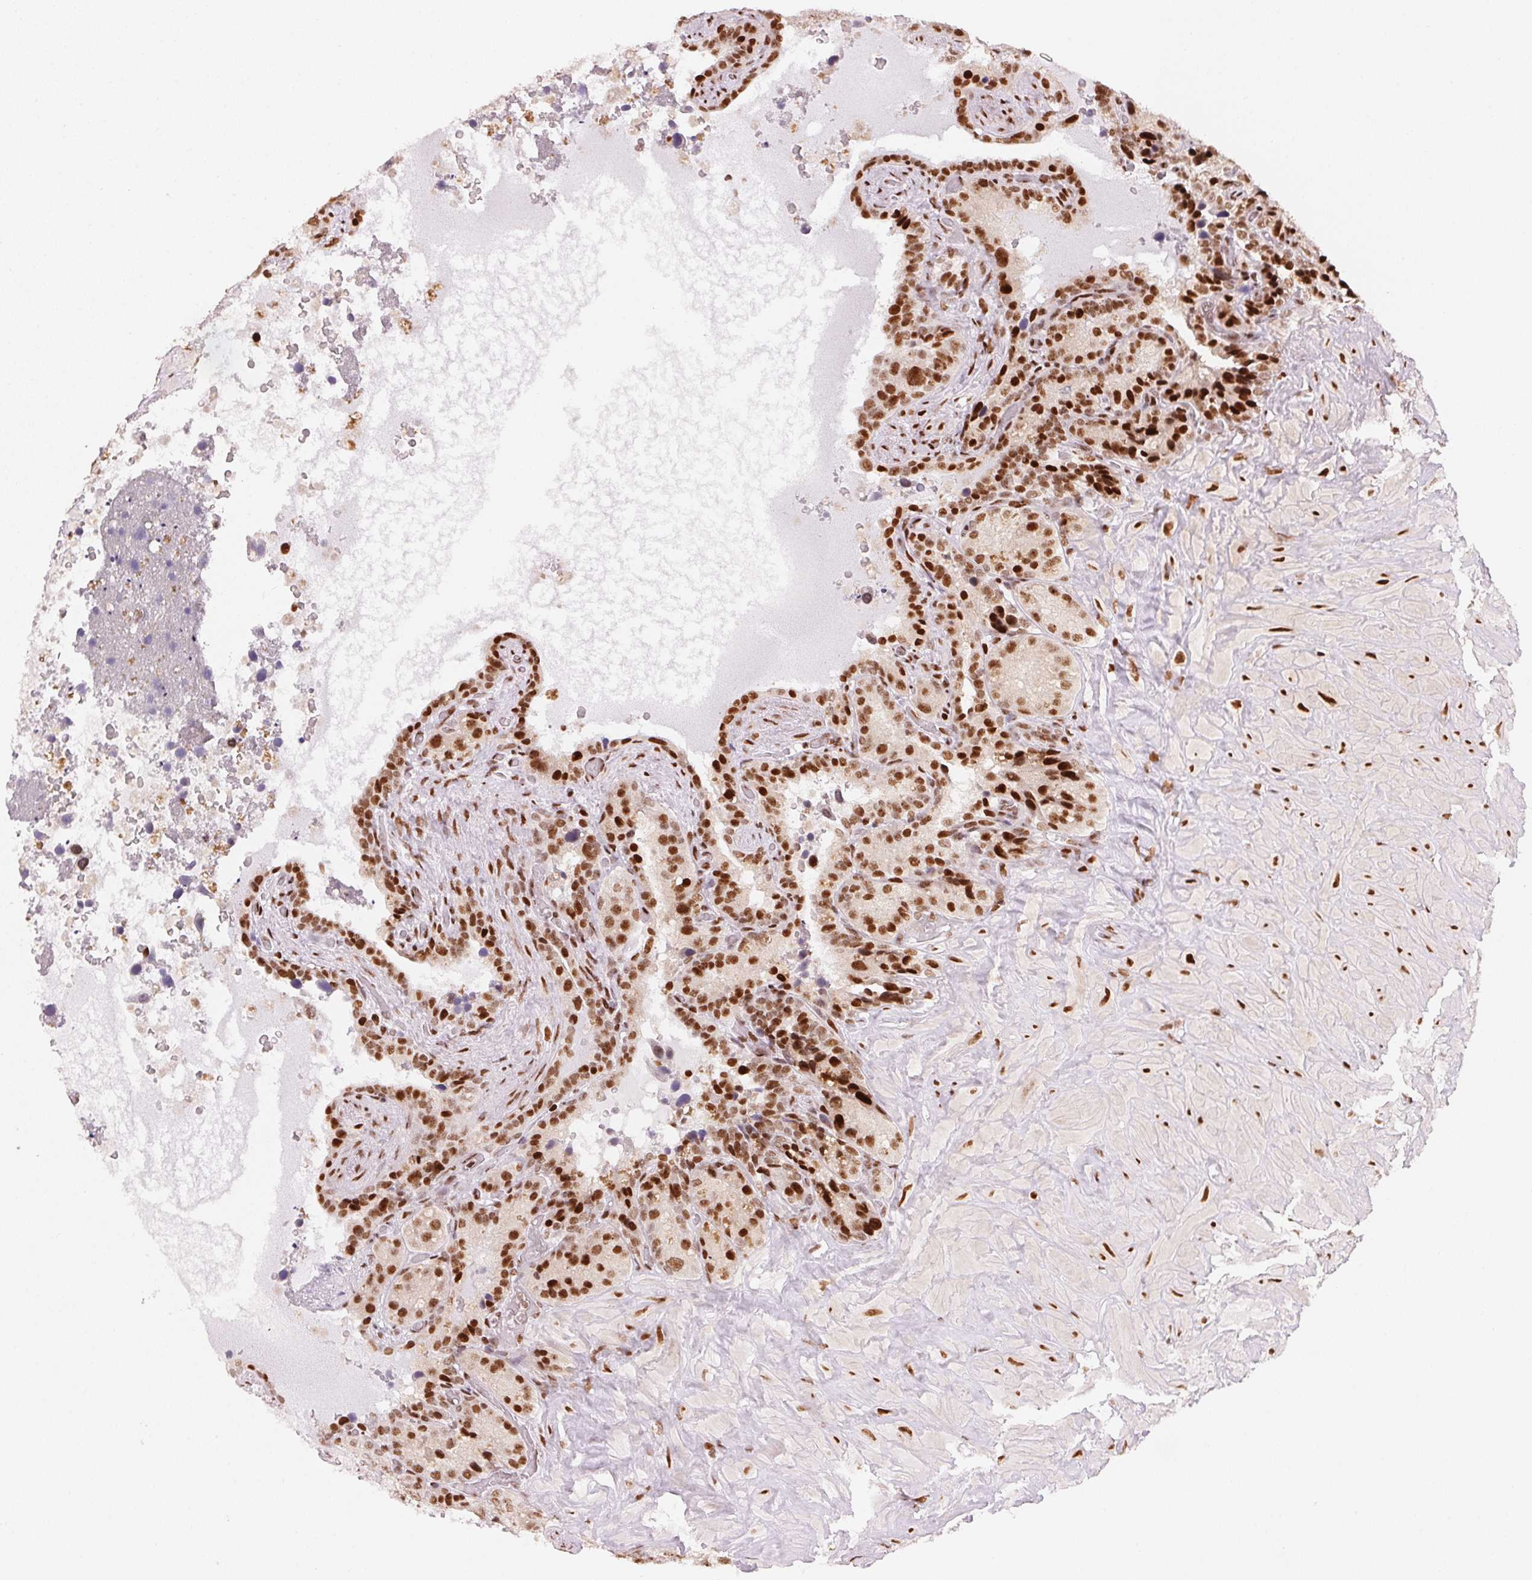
{"staining": {"intensity": "strong", "quantity": ">75%", "location": "nuclear"}, "tissue": "seminal vesicle", "cell_type": "Glandular cells", "image_type": "normal", "snomed": [{"axis": "morphology", "description": "Normal tissue, NOS"}, {"axis": "topography", "description": "Seminal veicle"}], "caption": "Immunohistochemical staining of unremarkable human seminal vesicle displays strong nuclear protein expression in about >75% of glandular cells.", "gene": "NXF1", "patient": {"sex": "male", "age": 60}}